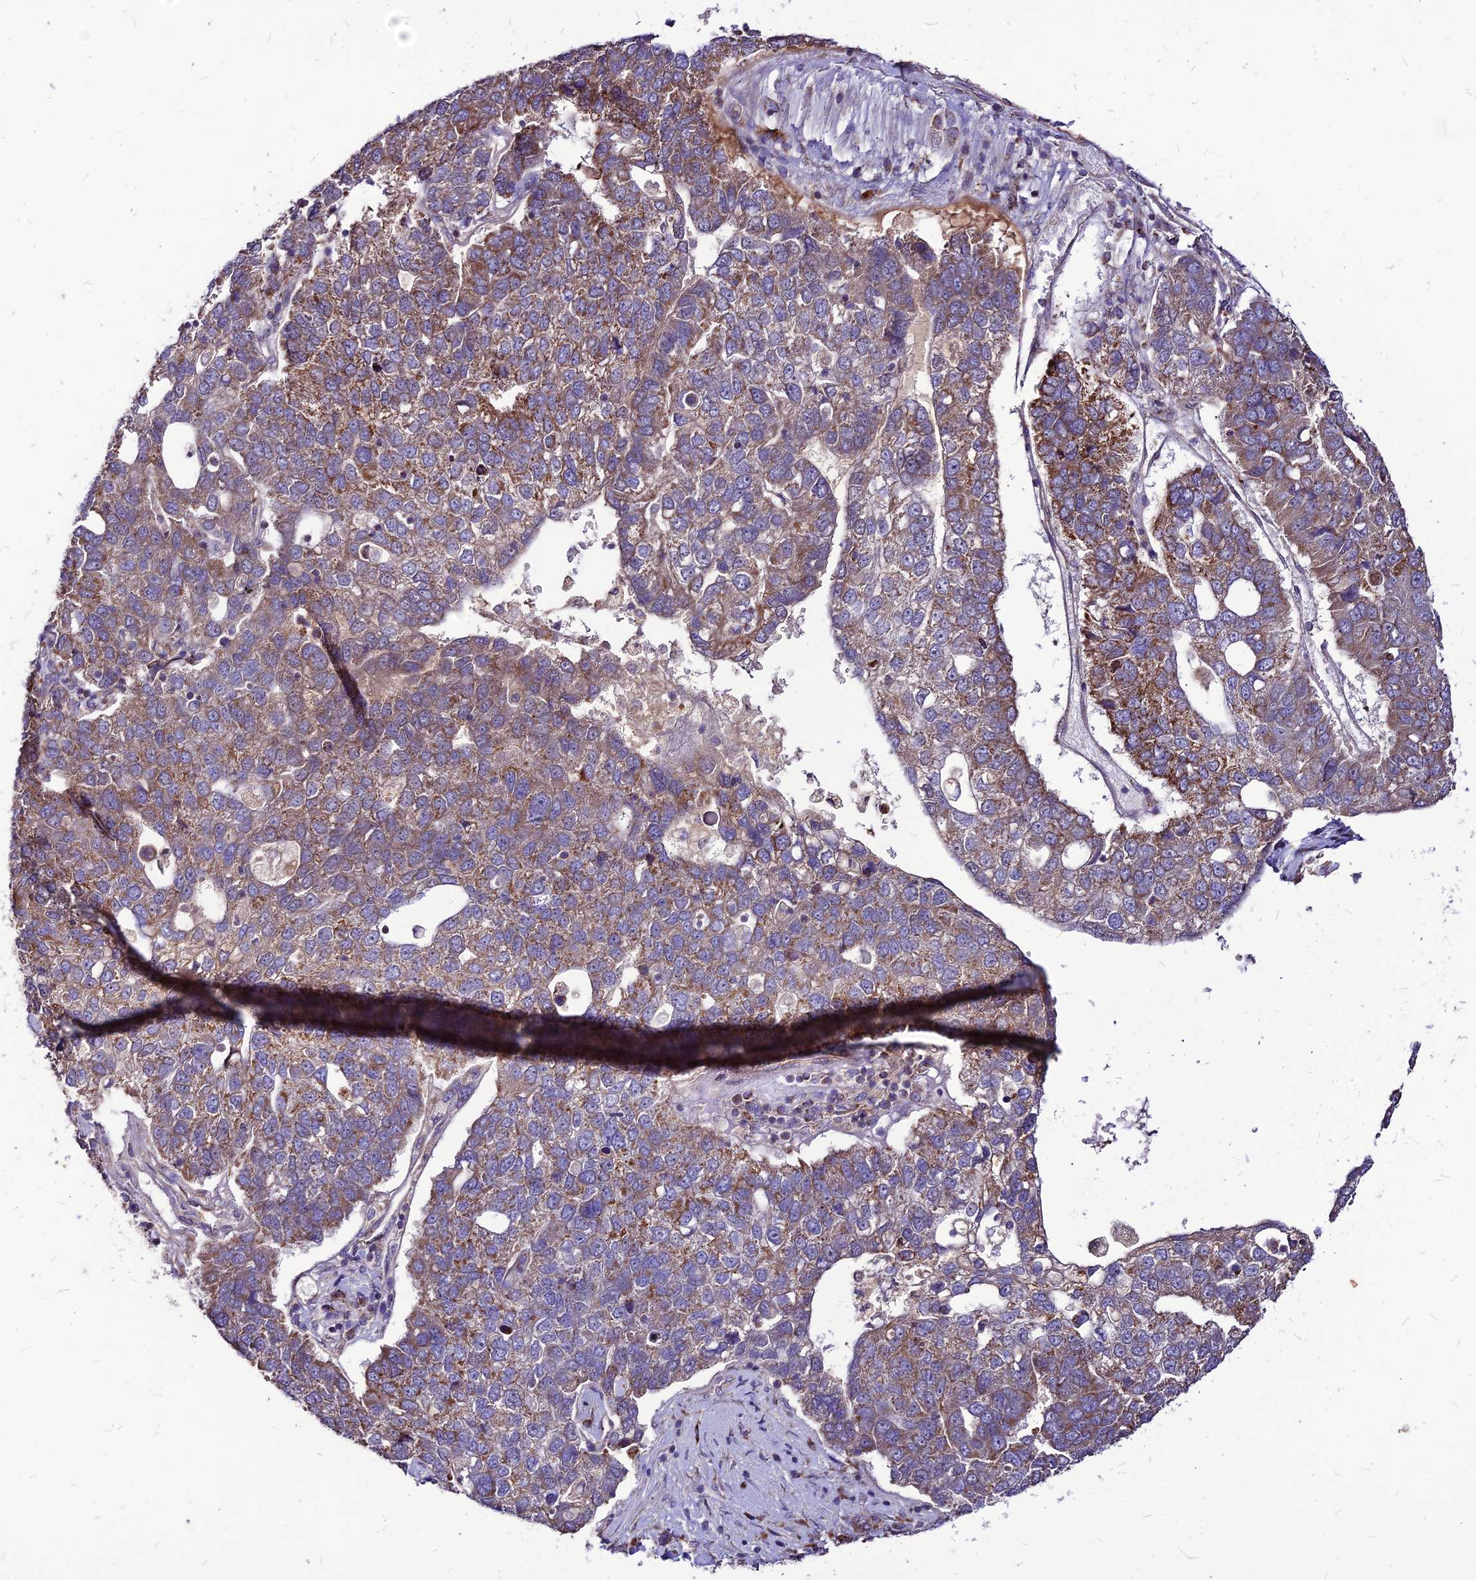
{"staining": {"intensity": "moderate", "quantity": "25%-75%", "location": "cytoplasmic/membranous"}, "tissue": "pancreatic cancer", "cell_type": "Tumor cells", "image_type": "cancer", "snomed": [{"axis": "morphology", "description": "Adenocarcinoma, NOS"}, {"axis": "topography", "description": "Pancreas"}], "caption": "Tumor cells reveal medium levels of moderate cytoplasmic/membranous expression in approximately 25%-75% of cells in pancreatic adenocarcinoma.", "gene": "ECI1", "patient": {"sex": "female", "age": 61}}